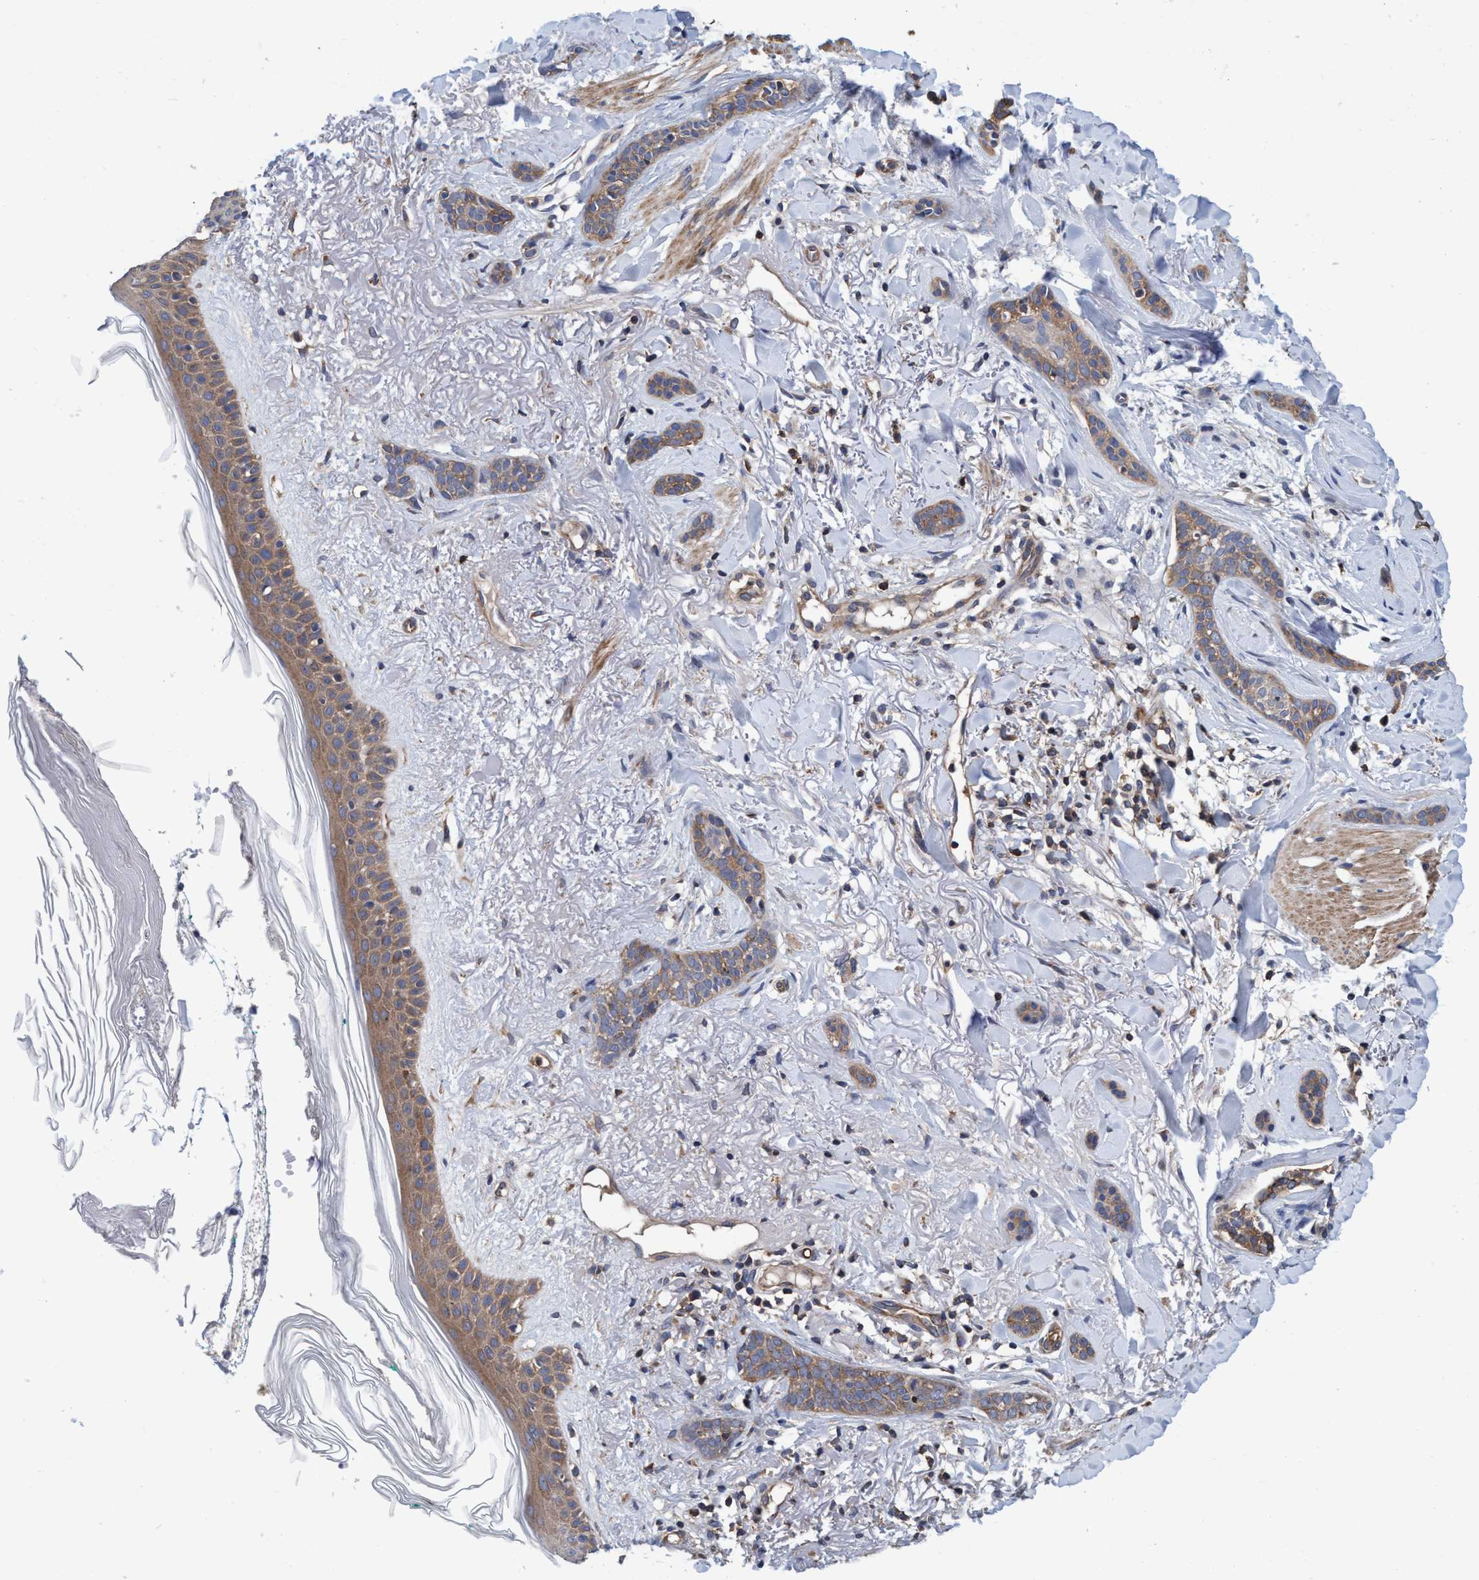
{"staining": {"intensity": "weak", "quantity": ">75%", "location": "cytoplasmic/membranous"}, "tissue": "skin cancer", "cell_type": "Tumor cells", "image_type": "cancer", "snomed": [{"axis": "morphology", "description": "Basal cell carcinoma"}, {"axis": "morphology", "description": "Adnexal tumor, benign"}, {"axis": "topography", "description": "Skin"}], "caption": "IHC (DAB (3,3'-diaminobenzidine)) staining of skin cancer (basal cell carcinoma) demonstrates weak cytoplasmic/membranous protein positivity in about >75% of tumor cells.", "gene": "CALCOCO2", "patient": {"sex": "female", "age": 42}}